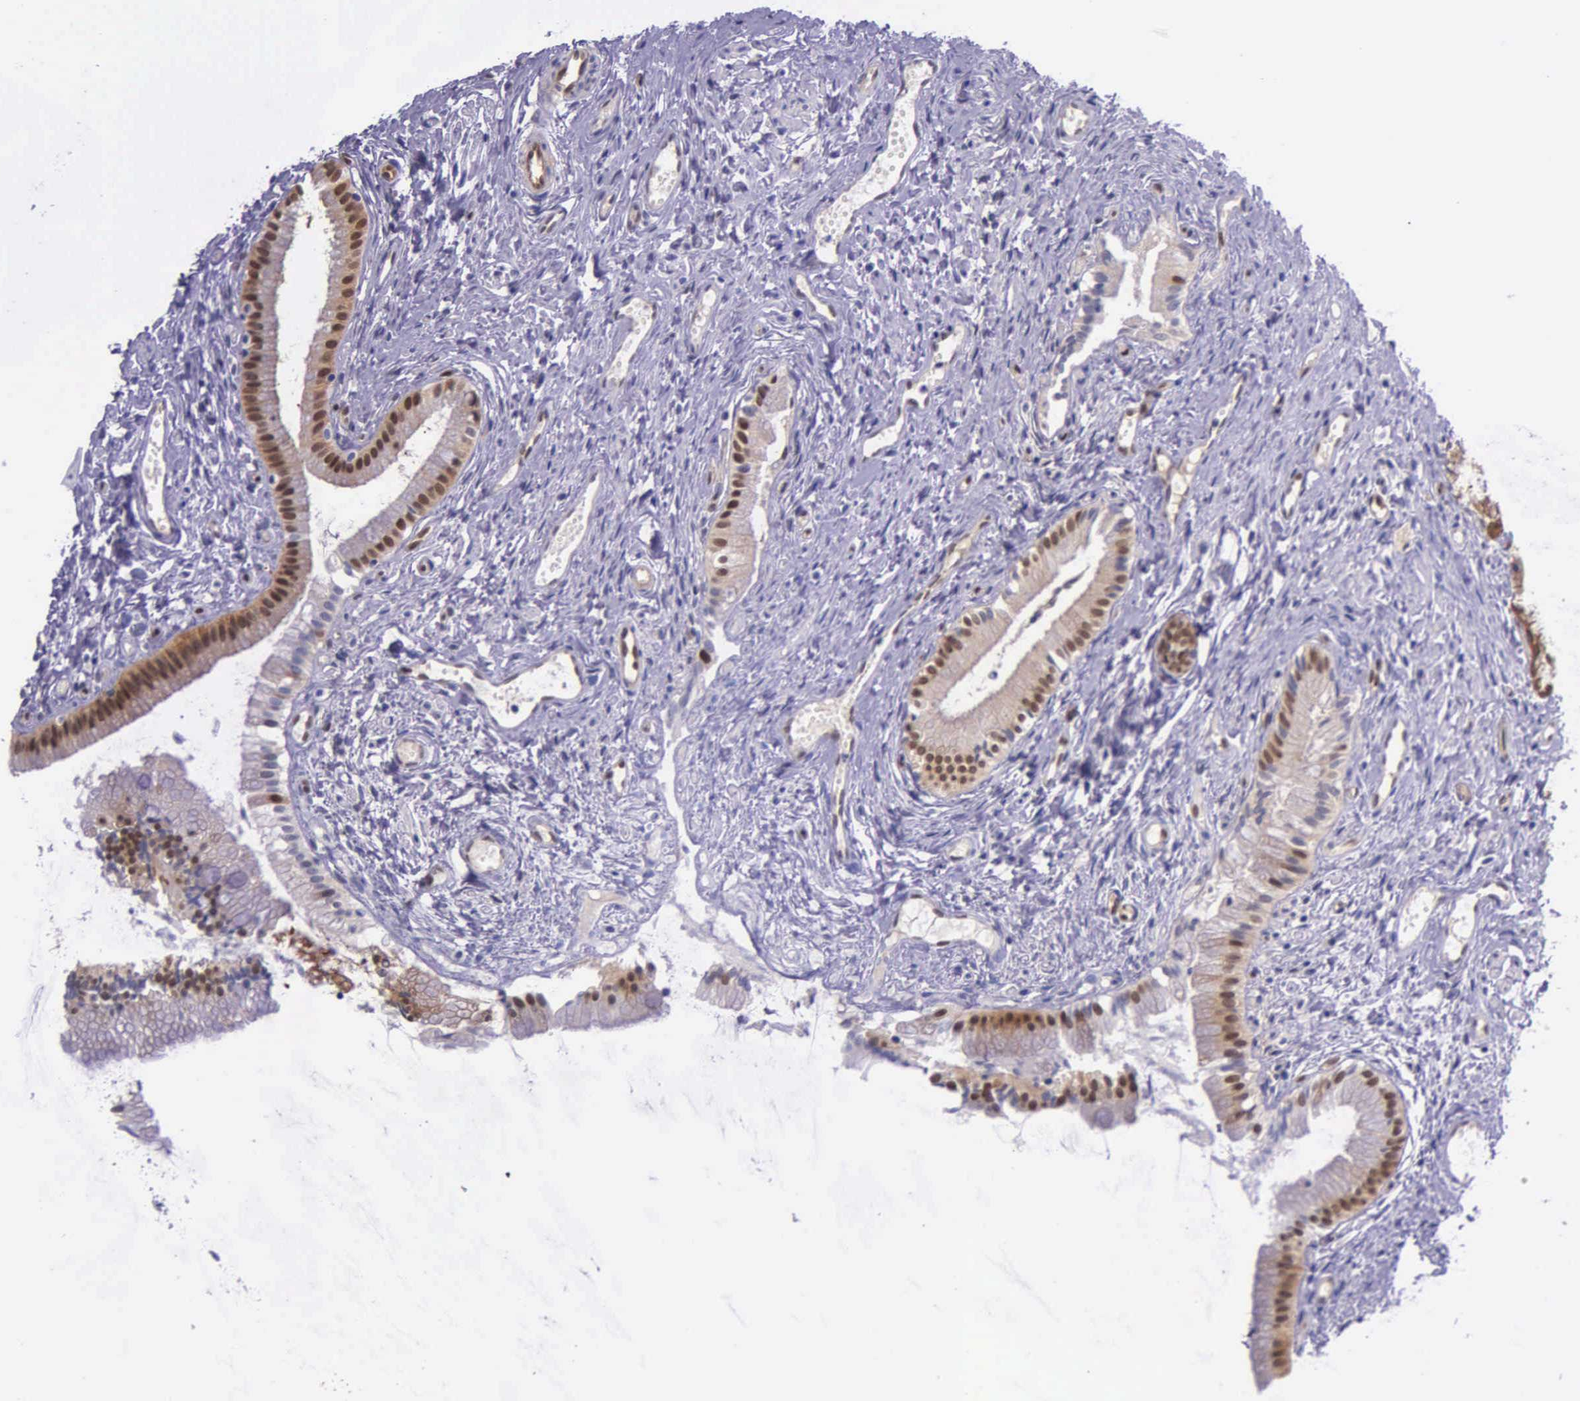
{"staining": {"intensity": "moderate", "quantity": ">75%", "location": "cytoplasmic/membranous,nuclear"}, "tissue": "gallbladder", "cell_type": "Glandular cells", "image_type": "normal", "snomed": [{"axis": "morphology", "description": "Normal tissue, NOS"}, {"axis": "topography", "description": "Gallbladder"}], "caption": "DAB (3,3'-diaminobenzidine) immunohistochemical staining of normal human gallbladder shows moderate cytoplasmic/membranous,nuclear protein staining in about >75% of glandular cells.", "gene": "GMPR2", "patient": {"sex": "female", "age": 58}}